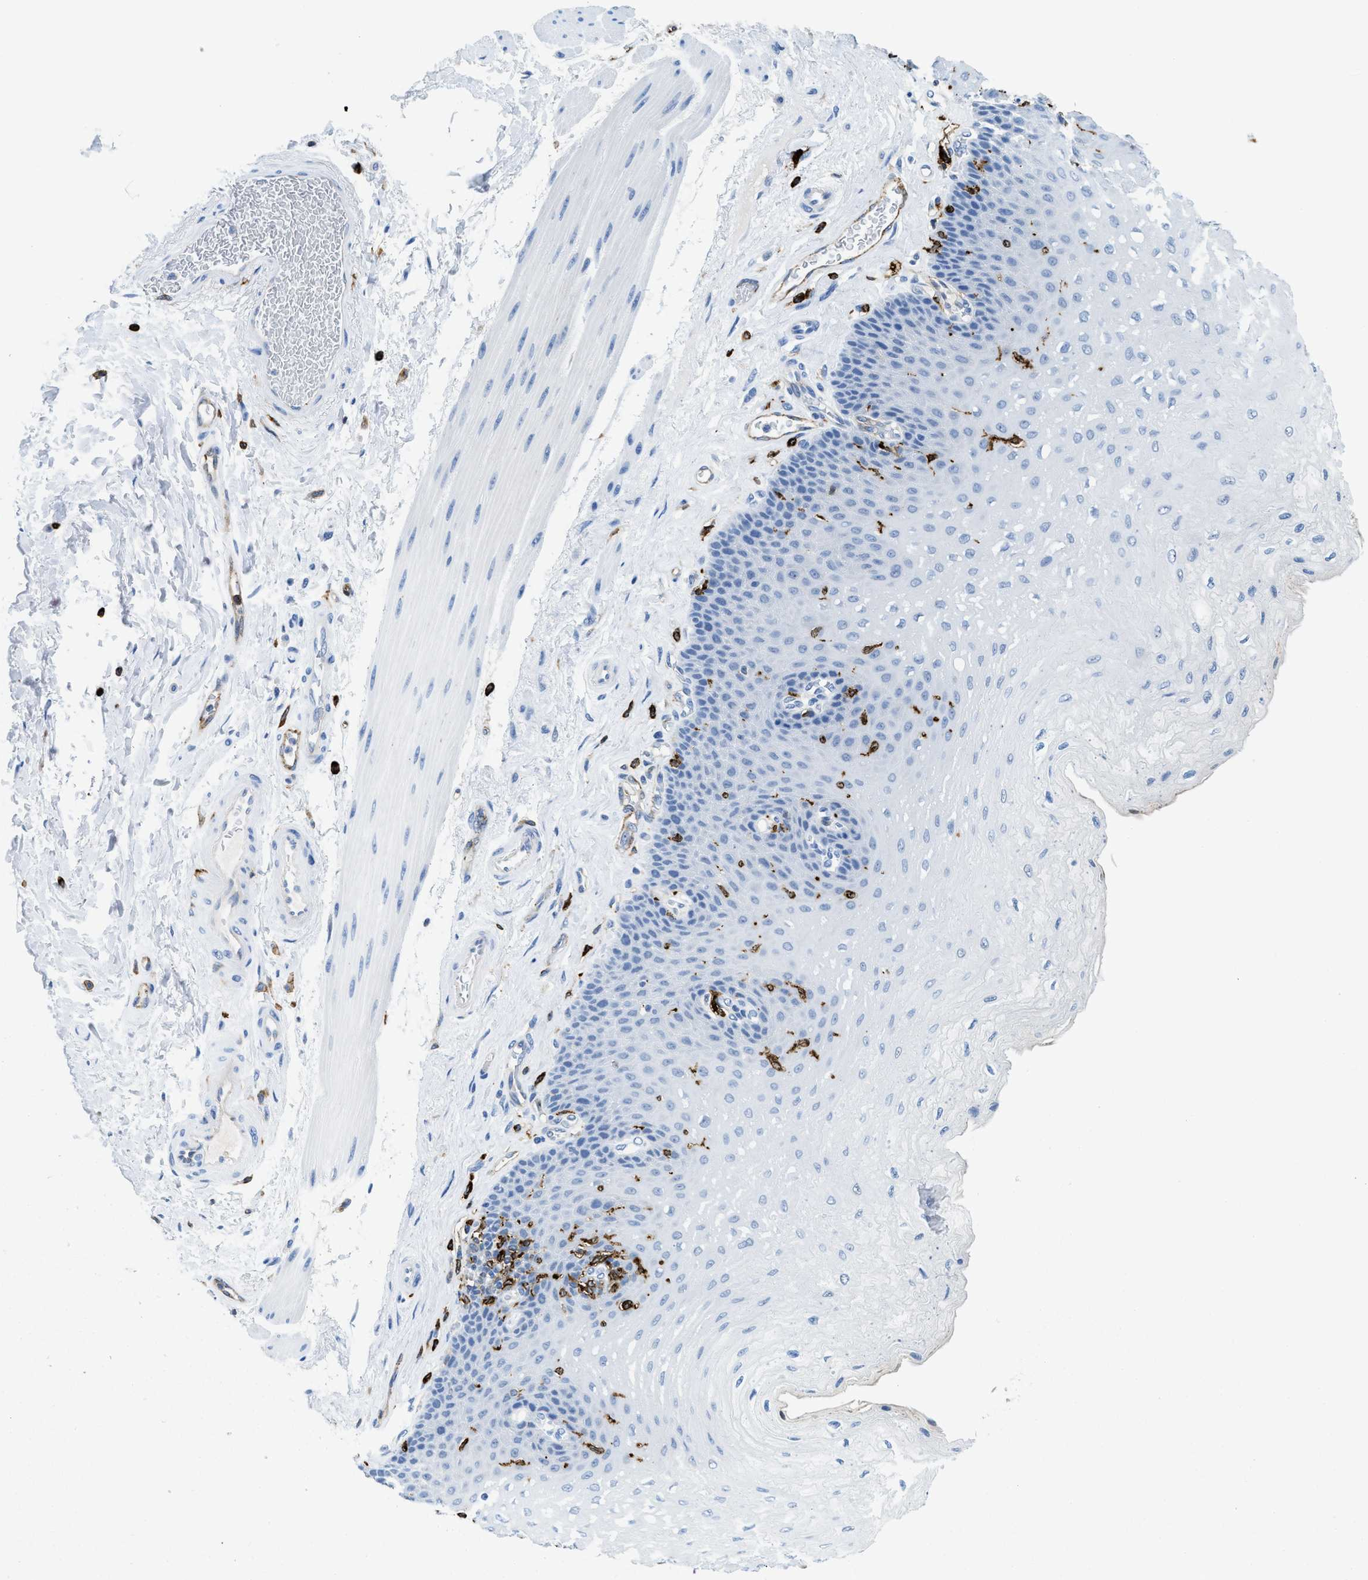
{"staining": {"intensity": "negative", "quantity": "none", "location": "none"}, "tissue": "esophagus", "cell_type": "Squamous epithelial cells", "image_type": "normal", "snomed": [{"axis": "morphology", "description": "Normal tissue, NOS"}, {"axis": "topography", "description": "Esophagus"}], "caption": "Micrograph shows no significant protein positivity in squamous epithelial cells of unremarkable esophagus.", "gene": "CD226", "patient": {"sex": "female", "age": 72}}